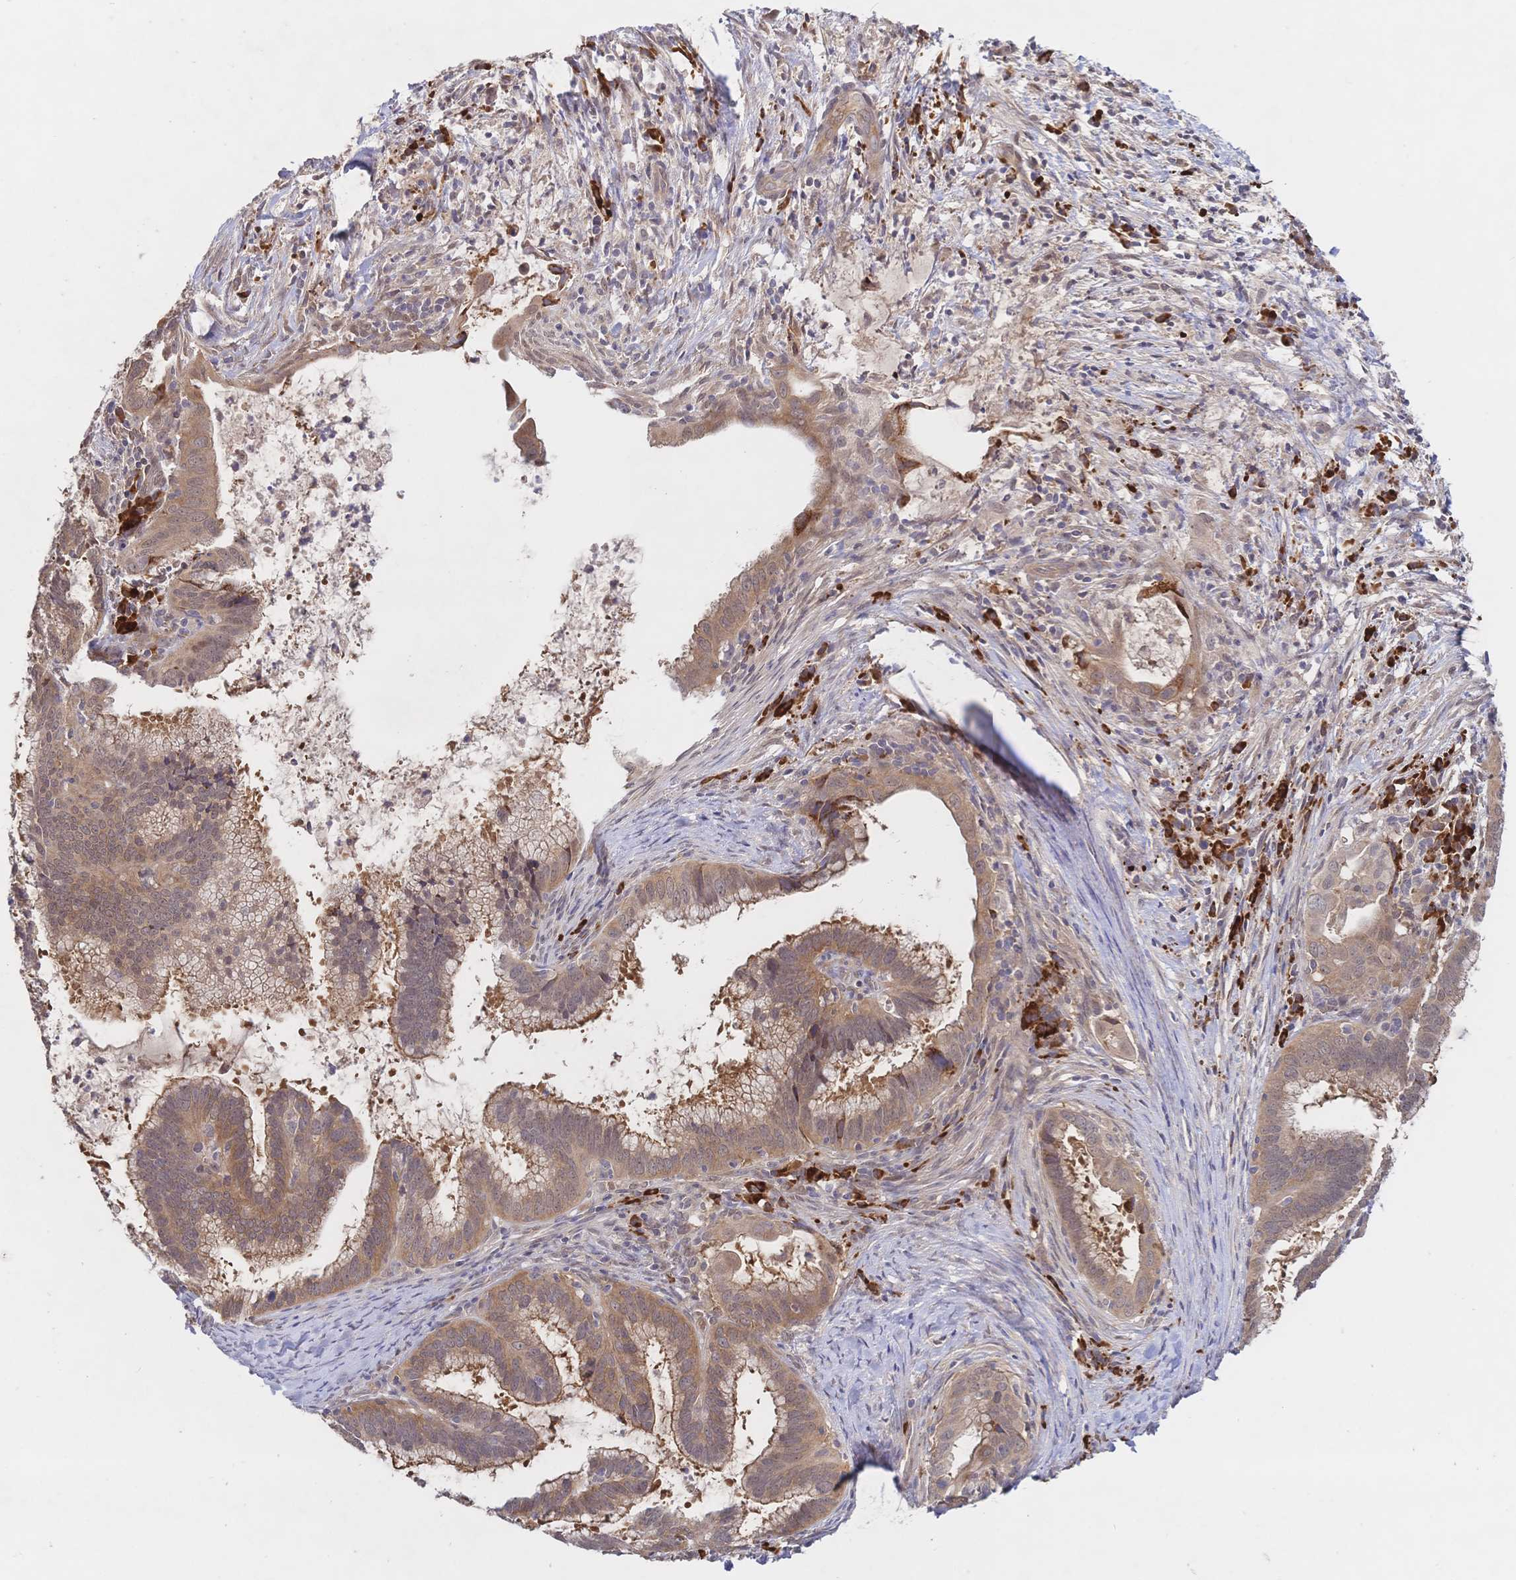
{"staining": {"intensity": "moderate", "quantity": ">75%", "location": "cytoplasmic/membranous,nuclear"}, "tissue": "cervical cancer", "cell_type": "Tumor cells", "image_type": "cancer", "snomed": [{"axis": "morphology", "description": "Adenocarcinoma, NOS"}, {"axis": "topography", "description": "Cervix"}], "caption": "This histopathology image shows immunohistochemistry (IHC) staining of cervical cancer (adenocarcinoma), with medium moderate cytoplasmic/membranous and nuclear staining in about >75% of tumor cells.", "gene": "LMO4", "patient": {"sex": "female", "age": 56}}